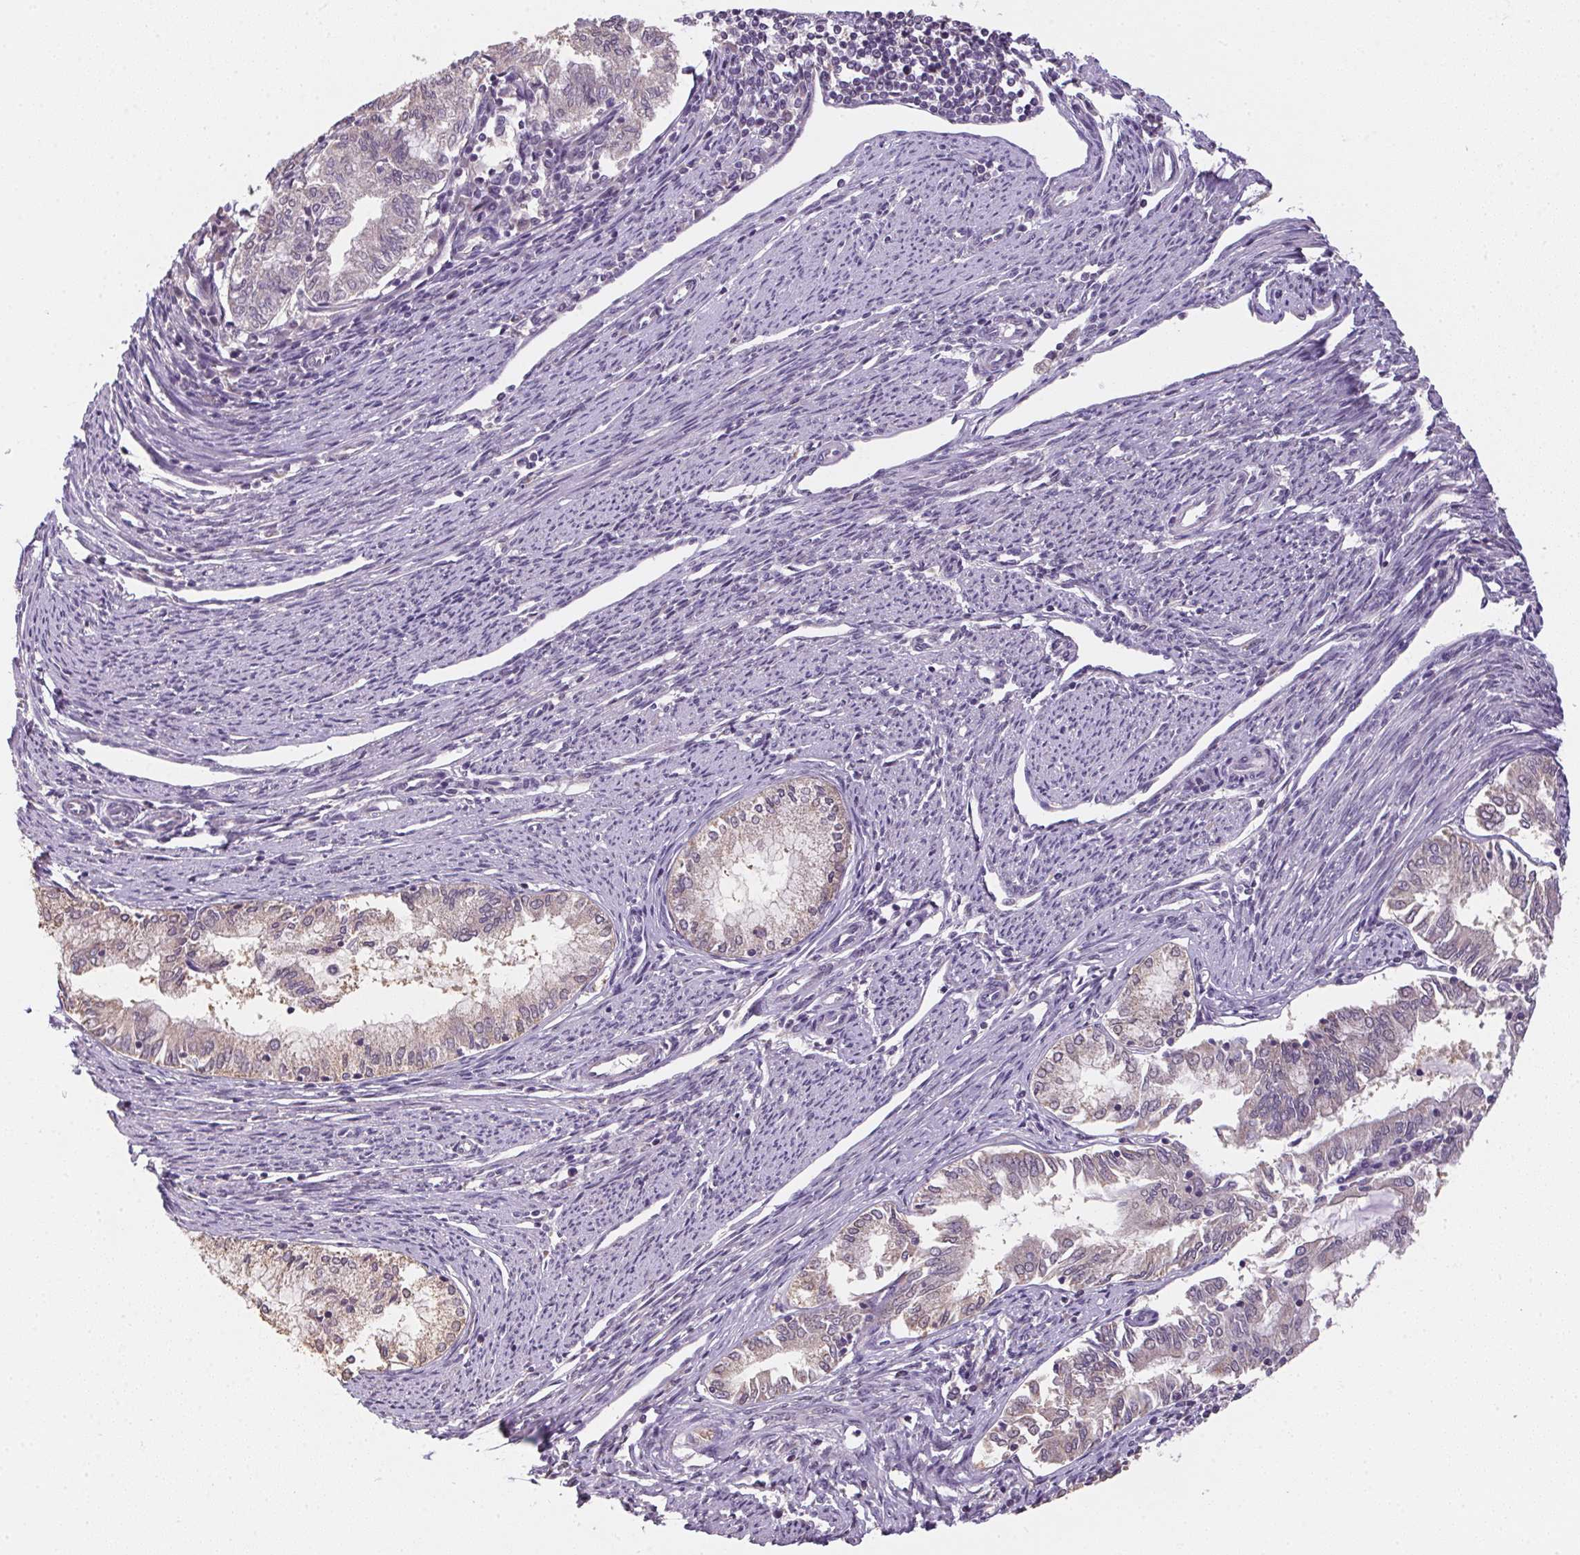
{"staining": {"intensity": "weak", "quantity": "<25%", "location": "cytoplasmic/membranous"}, "tissue": "endometrial cancer", "cell_type": "Tumor cells", "image_type": "cancer", "snomed": [{"axis": "morphology", "description": "Adenocarcinoma, NOS"}, {"axis": "topography", "description": "Endometrium"}], "caption": "Tumor cells show no significant staining in endometrial cancer (adenocarcinoma).", "gene": "ALDH8A1", "patient": {"sex": "female", "age": 79}}